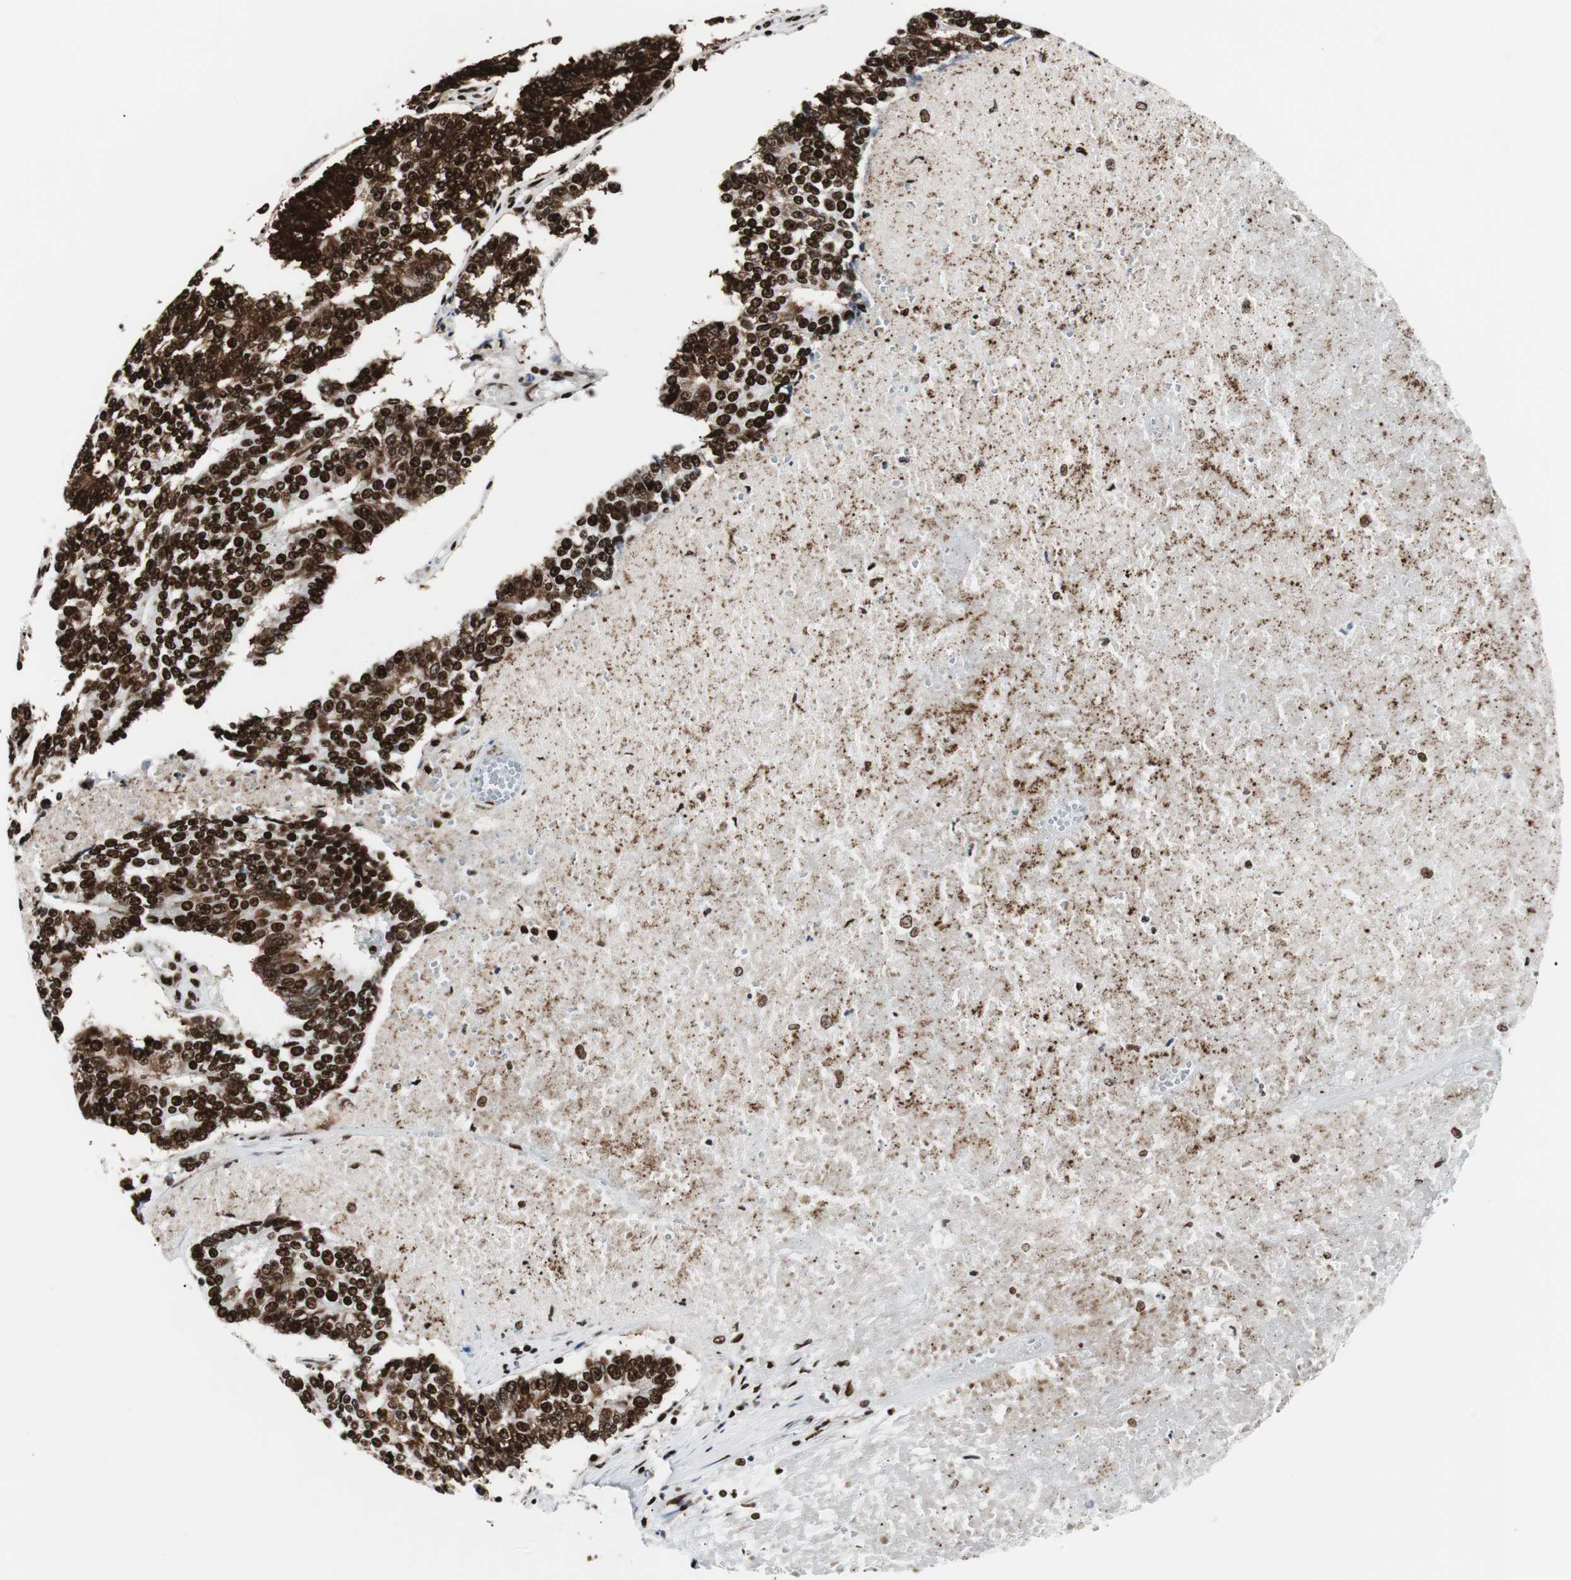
{"staining": {"intensity": "moderate", "quantity": ">75%", "location": "cytoplasmic/membranous,nuclear"}, "tissue": "prostate cancer", "cell_type": "Tumor cells", "image_type": "cancer", "snomed": [{"axis": "morphology", "description": "Adenocarcinoma, High grade"}, {"axis": "topography", "description": "Prostate"}], "caption": "The immunohistochemical stain shows moderate cytoplasmic/membranous and nuclear staining in tumor cells of high-grade adenocarcinoma (prostate) tissue. (DAB IHC, brown staining for protein, blue staining for nuclei).", "gene": "NCL", "patient": {"sex": "male", "age": 55}}